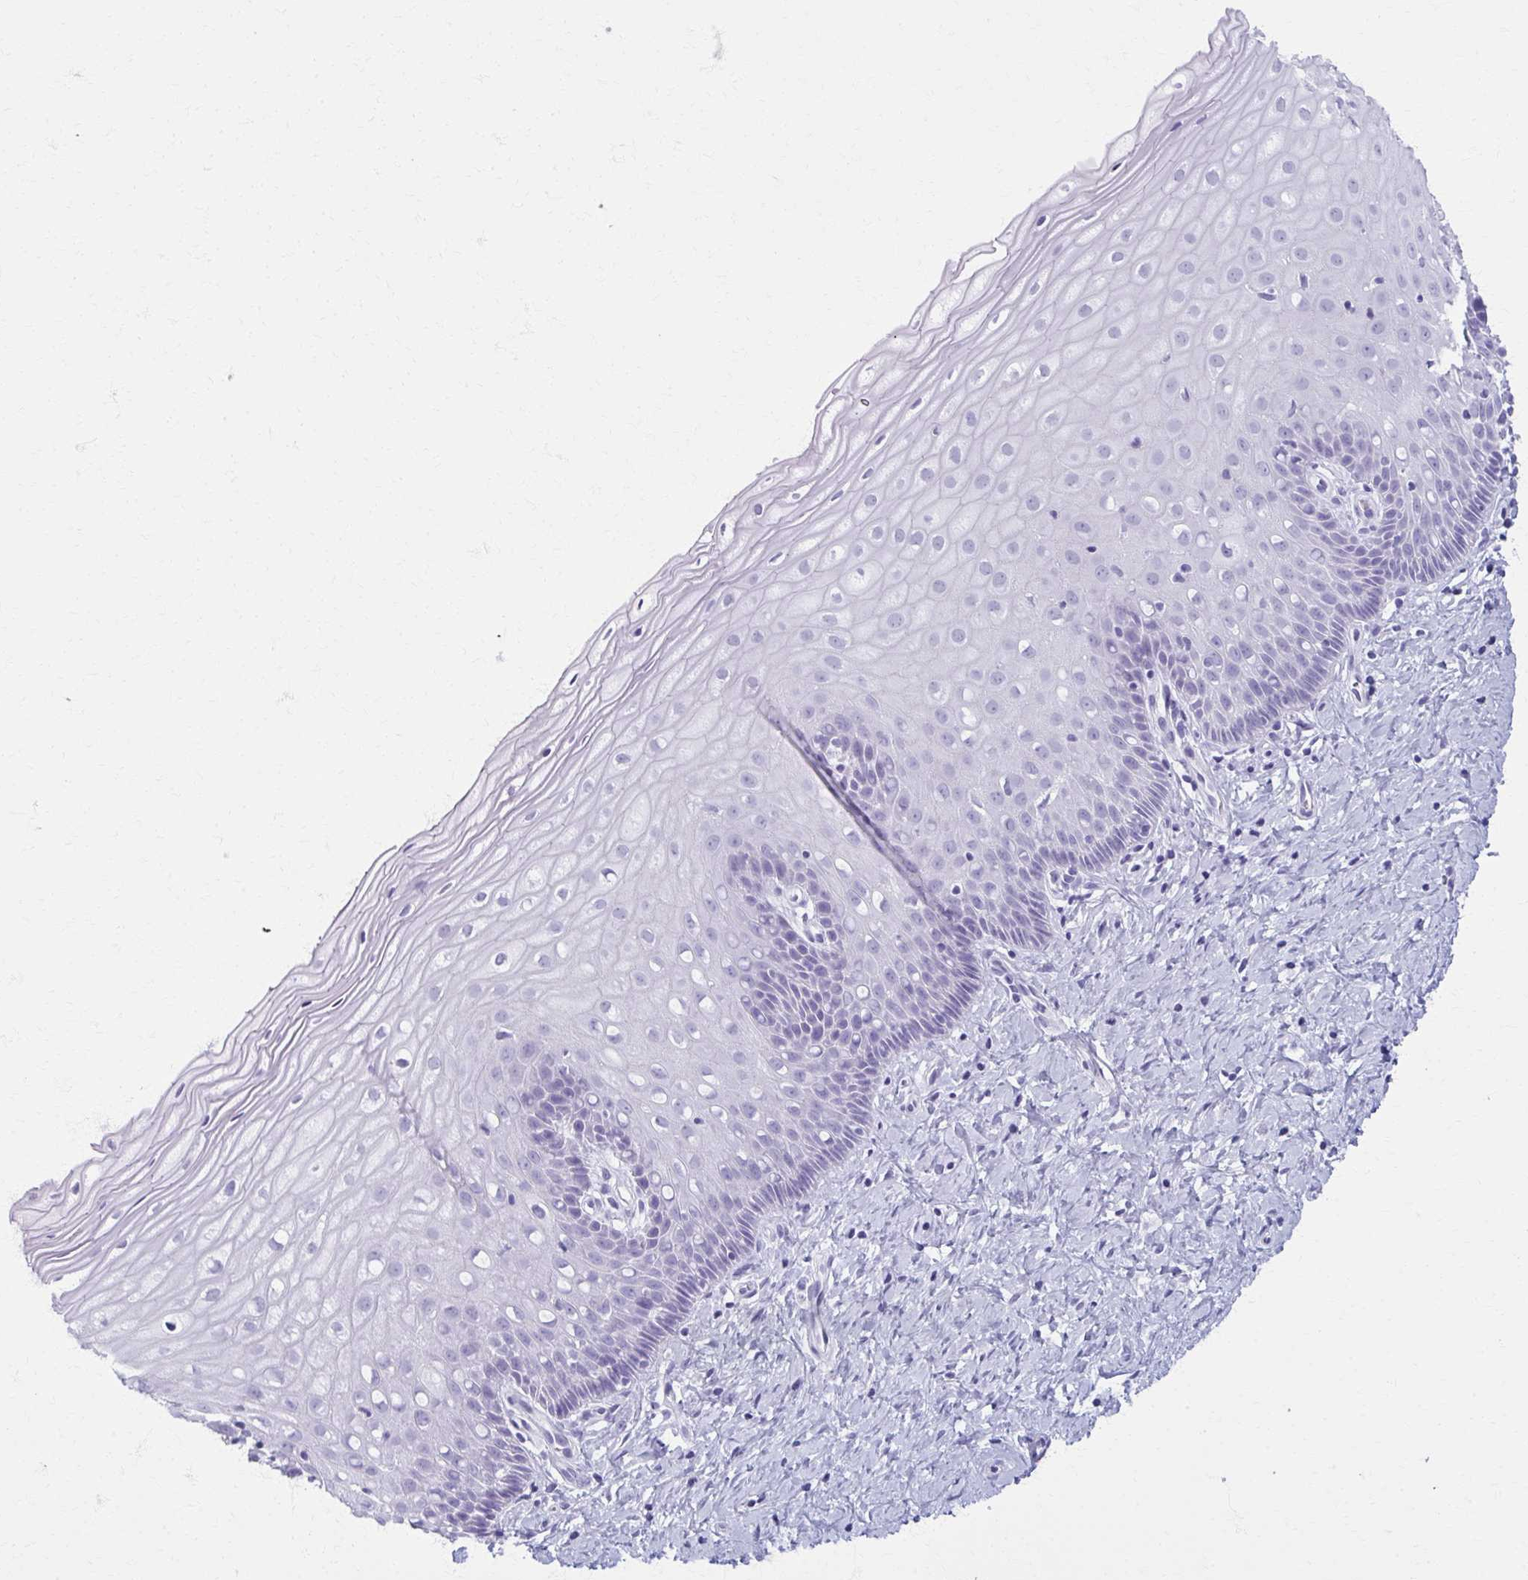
{"staining": {"intensity": "negative", "quantity": "none", "location": "none"}, "tissue": "cervix", "cell_type": "Glandular cells", "image_type": "normal", "snomed": [{"axis": "morphology", "description": "Normal tissue, NOS"}, {"axis": "topography", "description": "Cervix"}], "caption": "This is a photomicrograph of immunohistochemistry (IHC) staining of benign cervix, which shows no positivity in glandular cells. (Immunohistochemistry (ihc), brightfield microscopy, high magnification).", "gene": "MPLKIP", "patient": {"sex": "female", "age": 37}}